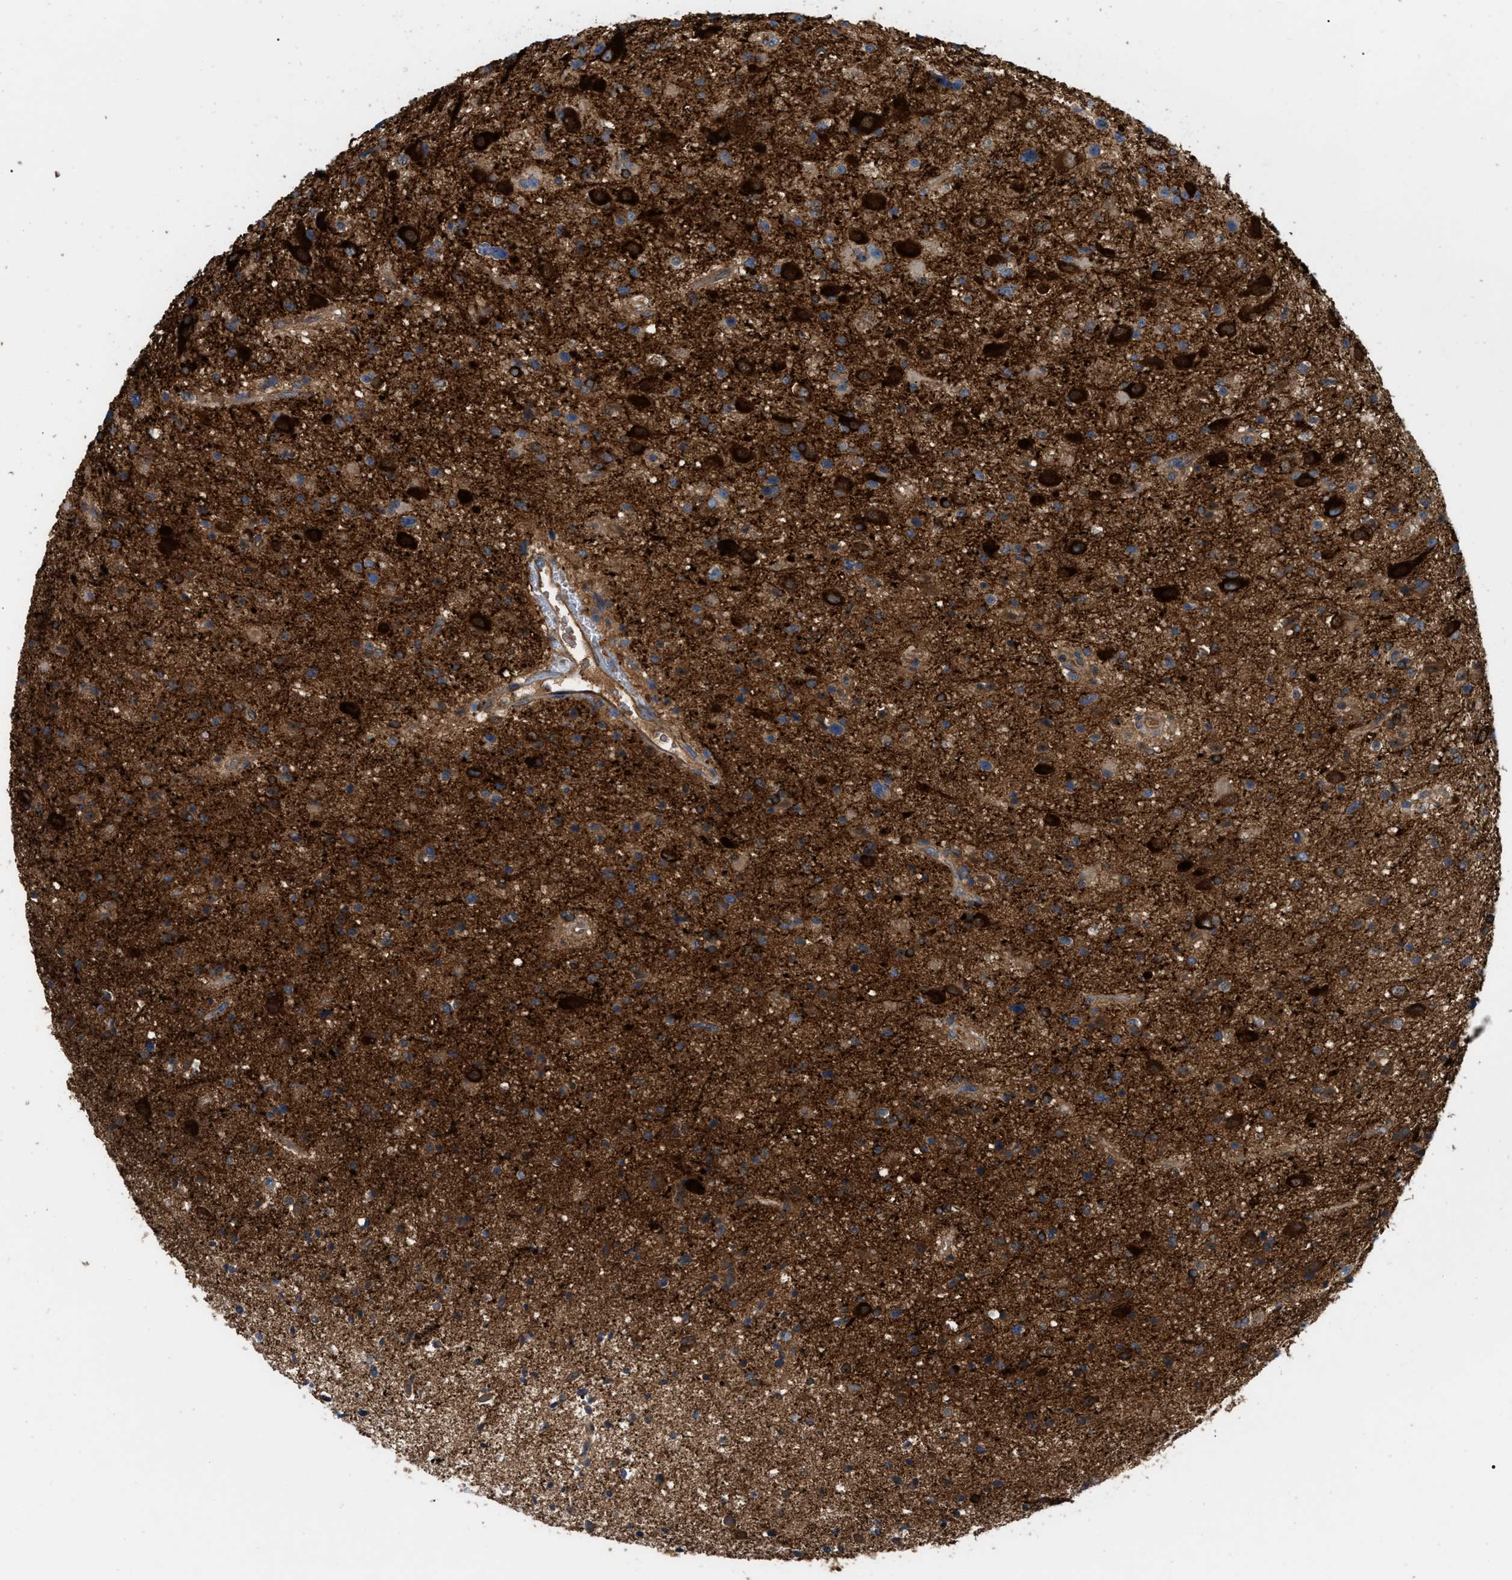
{"staining": {"intensity": "moderate", "quantity": ">75%", "location": "cytoplasmic/membranous"}, "tissue": "glioma", "cell_type": "Tumor cells", "image_type": "cancer", "snomed": [{"axis": "morphology", "description": "Glioma, malignant, High grade"}, {"axis": "topography", "description": "Brain"}], "caption": "High-grade glioma (malignant) stained for a protein (brown) exhibits moderate cytoplasmic/membranous positive positivity in approximately >75% of tumor cells.", "gene": "RABEP1", "patient": {"sex": "male", "age": 33}}